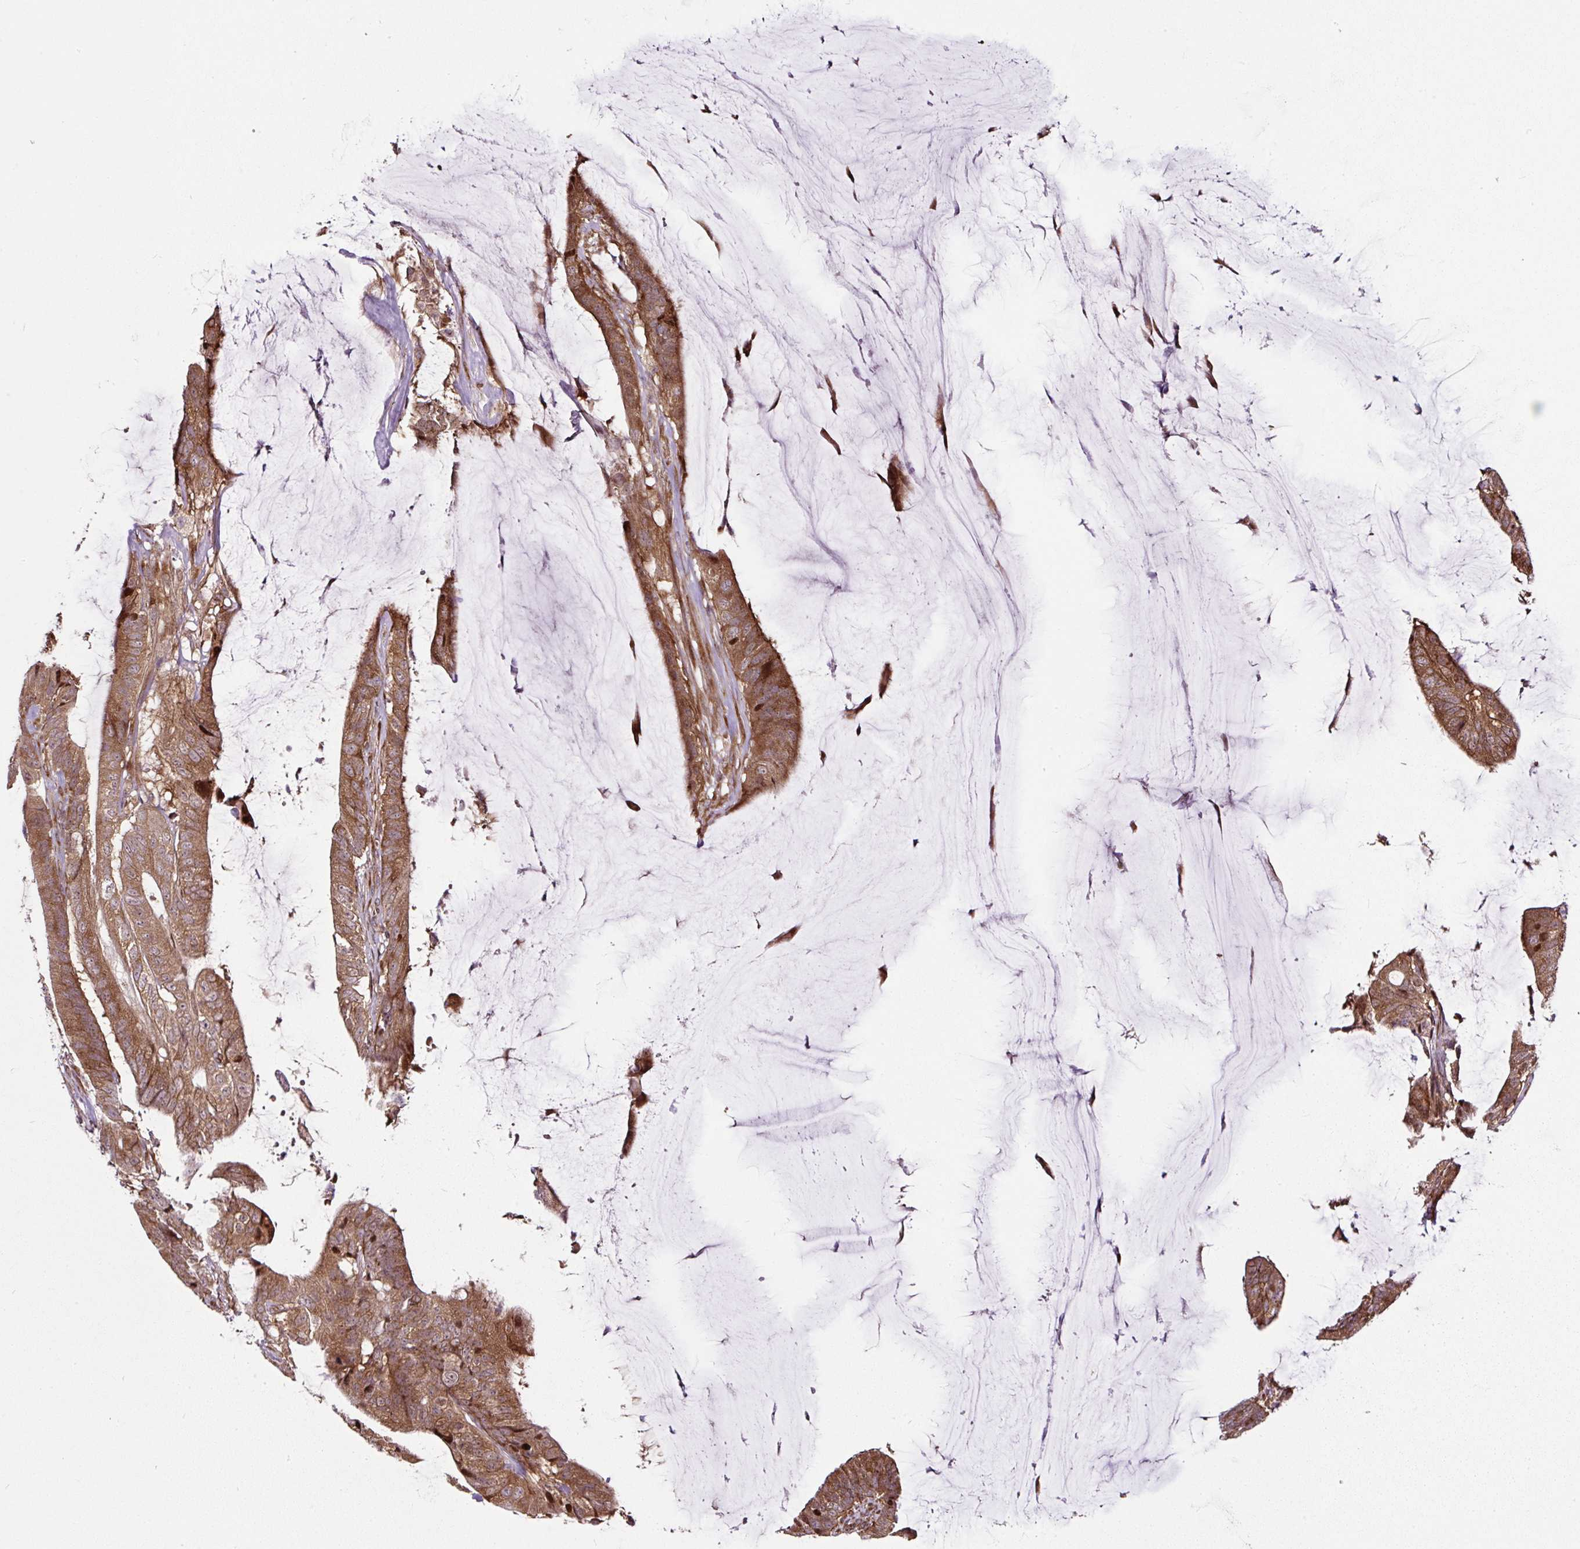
{"staining": {"intensity": "moderate", "quantity": ">75%", "location": "cytoplasmic/membranous"}, "tissue": "colorectal cancer", "cell_type": "Tumor cells", "image_type": "cancer", "snomed": [{"axis": "morphology", "description": "Adenocarcinoma, NOS"}, {"axis": "topography", "description": "Colon"}], "caption": "IHC image of human adenocarcinoma (colorectal) stained for a protein (brown), which shows medium levels of moderate cytoplasmic/membranous staining in about >75% of tumor cells.", "gene": "KDM4E", "patient": {"sex": "female", "age": 43}}